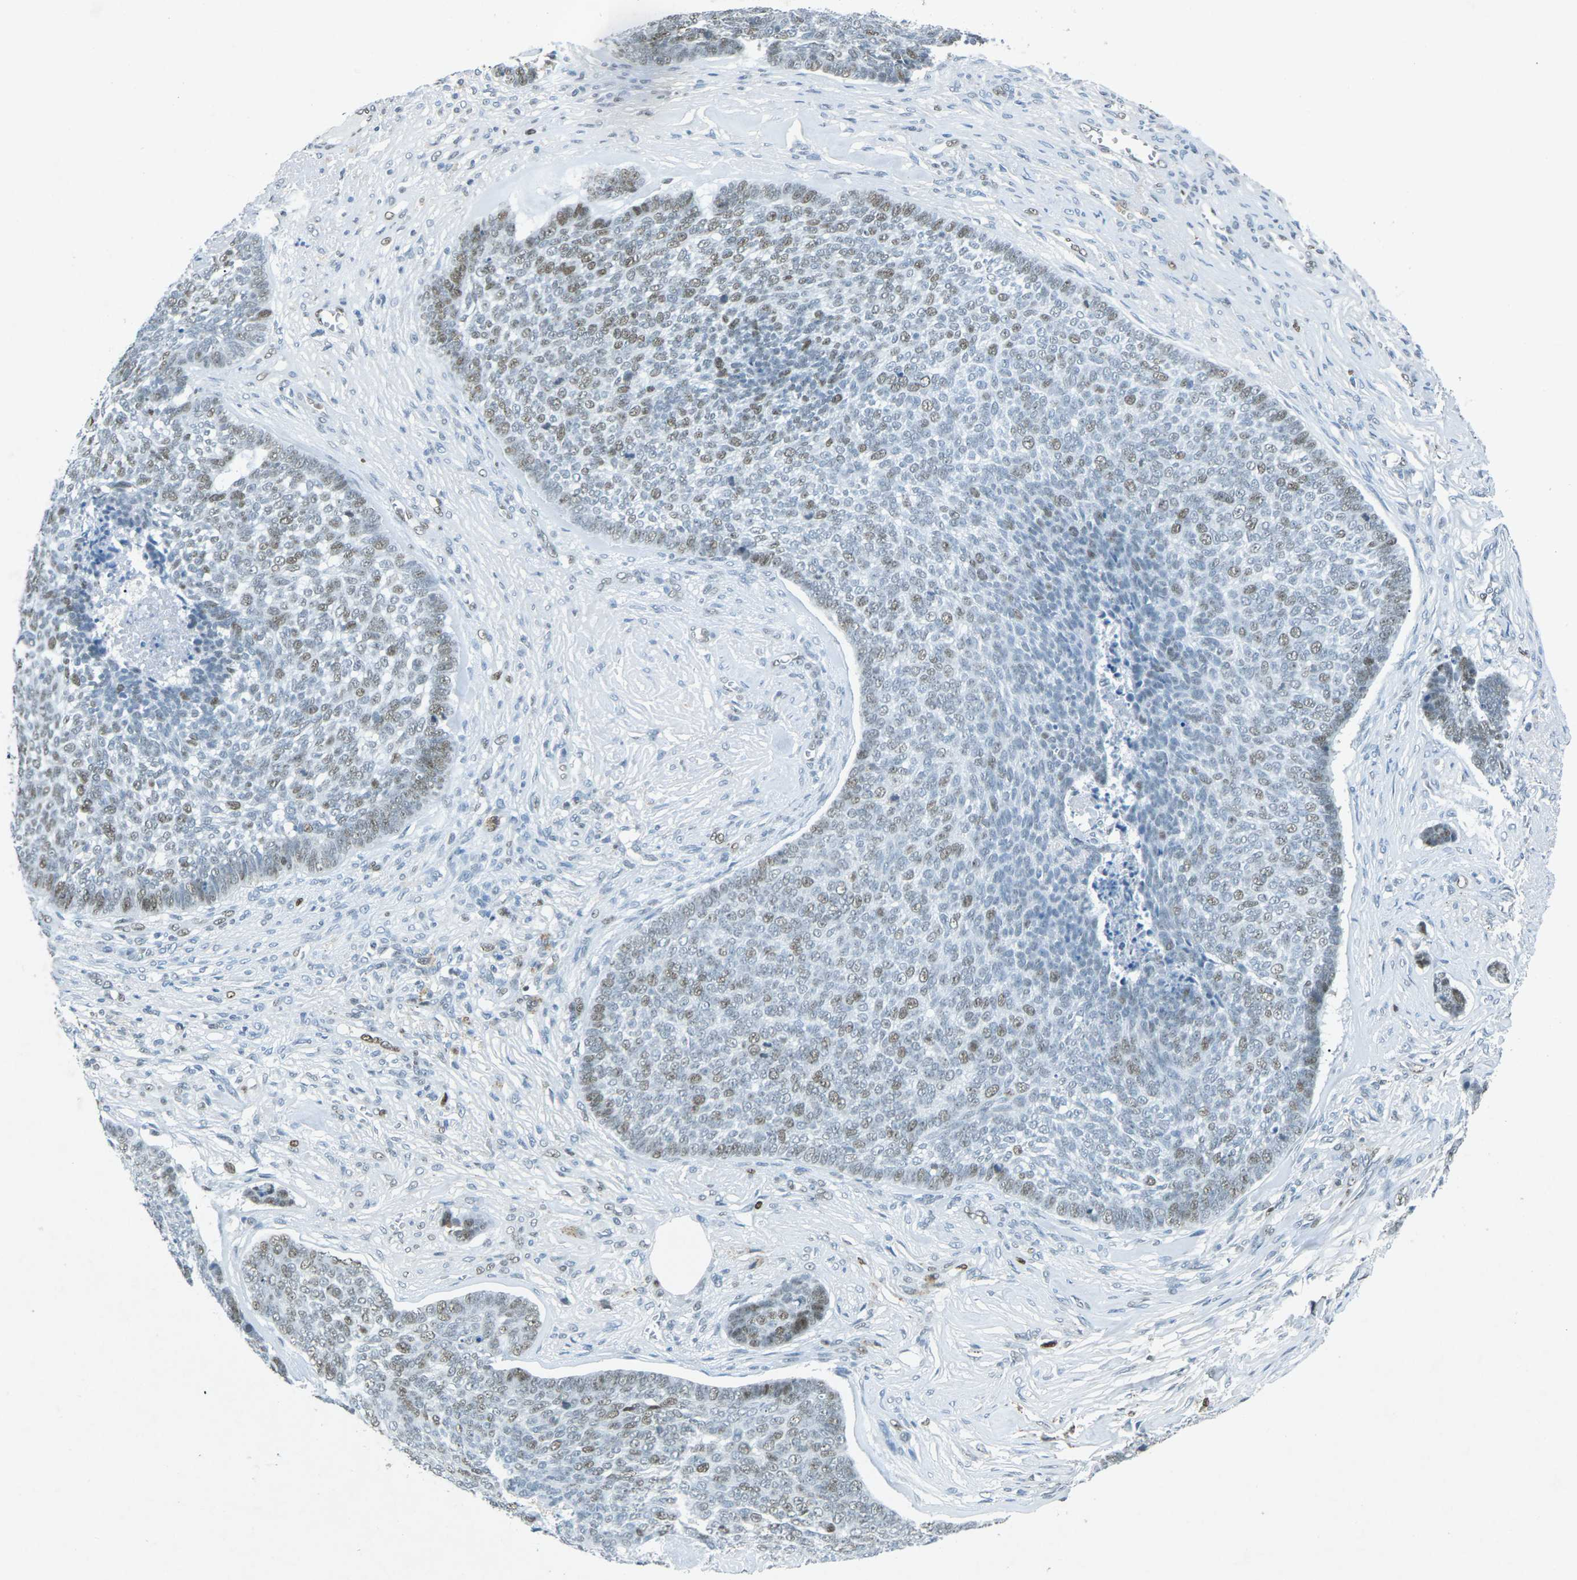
{"staining": {"intensity": "weak", "quantity": ">75%", "location": "nuclear"}, "tissue": "skin cancer", "cell_type": "Tumor cells", "image_type": "cancer", "snomed": [{"axis": "morphology", "description": "Basal cell carcinoma"}, {"axis": "topography", "description": "Skin"}], "caption": "Protein staining shows weak nuclear staining in approximately >75% of tumor cells in skin basal cell carcinoma.", "gene": "RB1", "patient": {"sex": "male", "age": 84}}